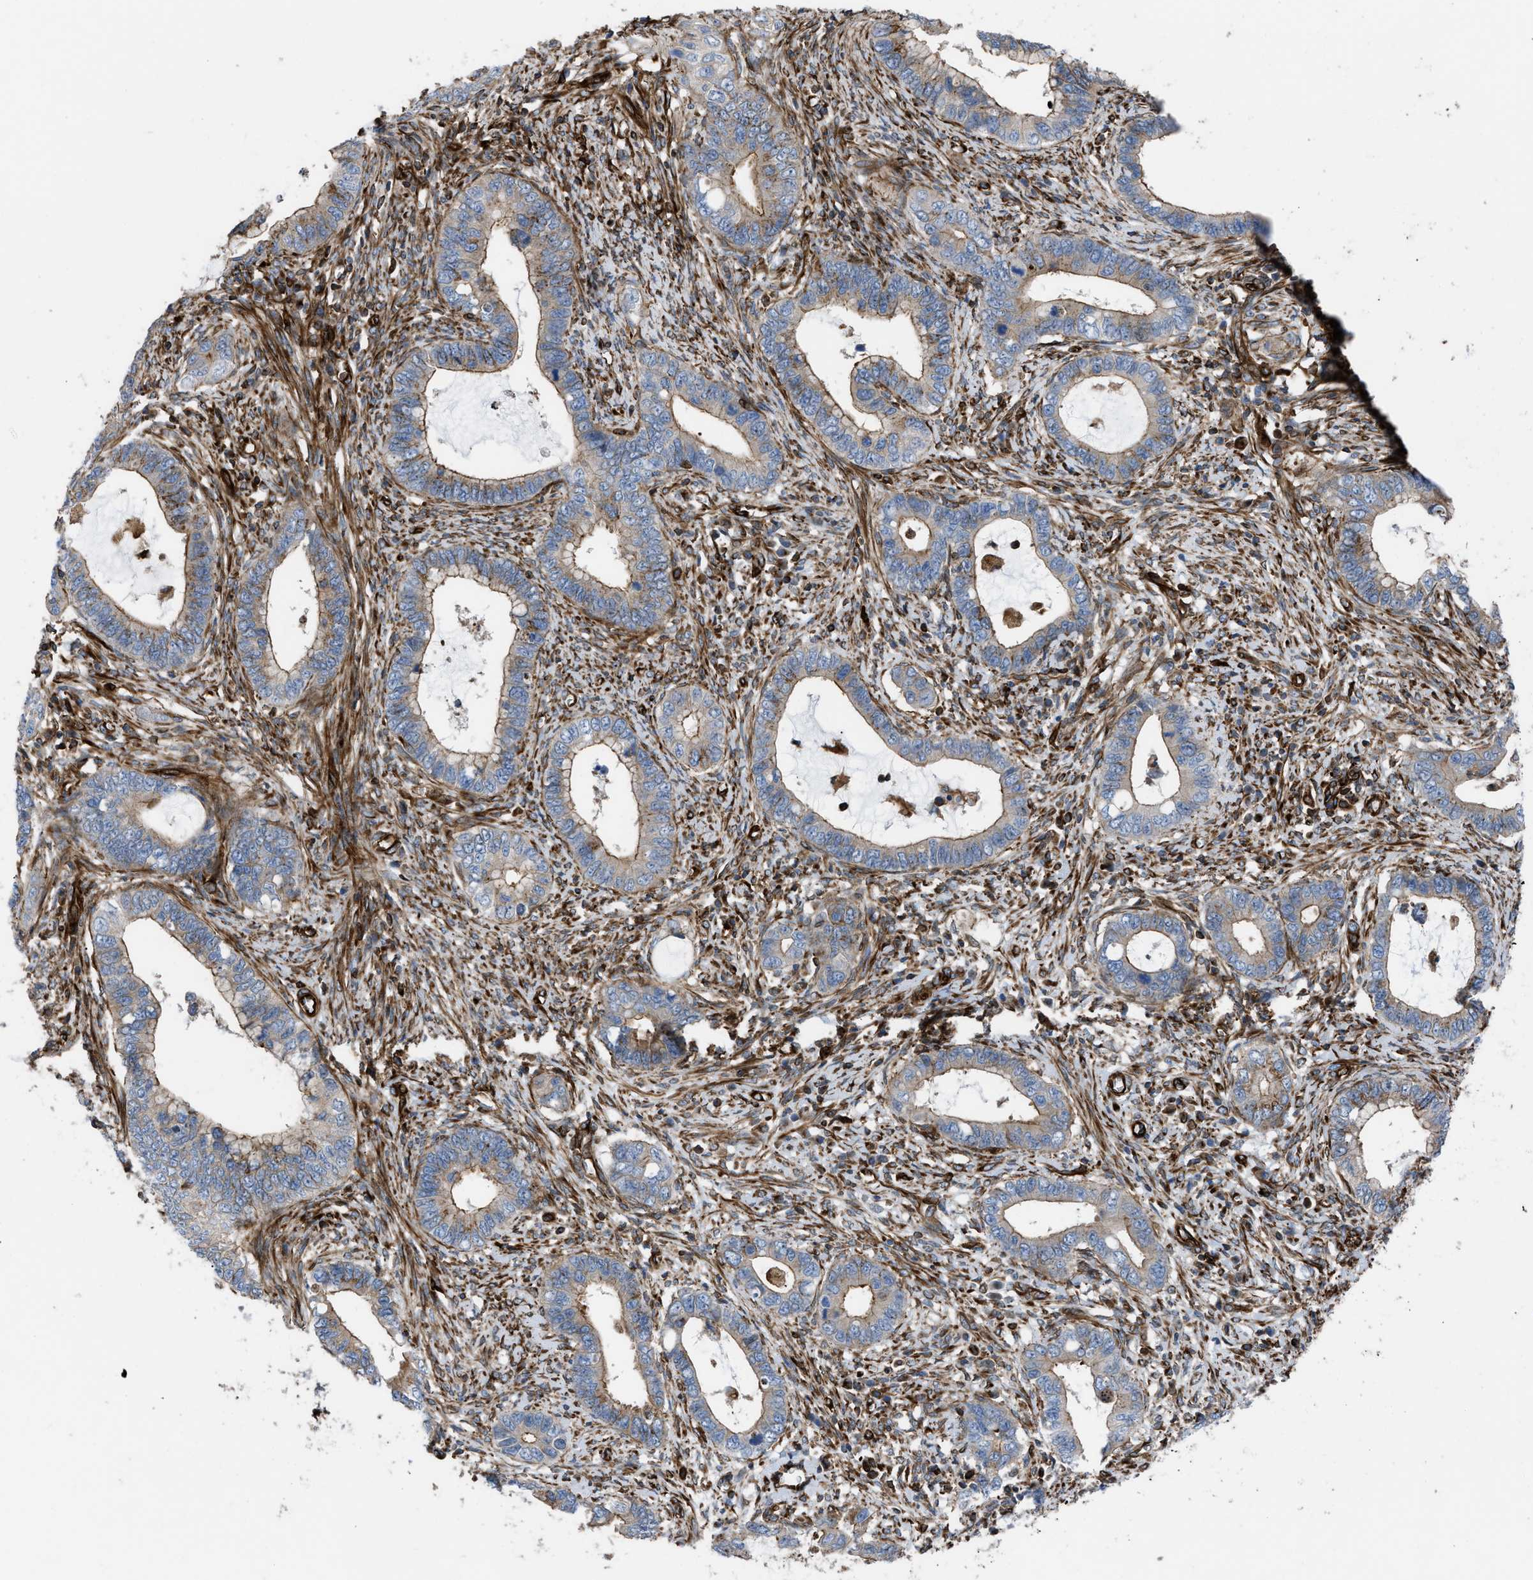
{"staining": {"intensity": "weak", "quantity": ">75%", "location": "cytoplasmic/membranous"}, "tissue": "cervical cancer", "cell_type": "Tumor cells", "image_type": "cancer", "snomed": [{"axis": "morphology", "description": "Adenocarcinoma, NOS"}, {"axis": "topography", "description": "Cervix"}], "caption": "Immunohistochemistry image of neoplastic tissue: human cervical adenocarcinoma stained using immunohistochemistry (IHC) shows low levels of weak protein expression localized specifically in the cytoplasmic/membranous of tumor cells, appearing as a cytoplasmic/membranous brown color.", "gene": "PTPRE", "patient": {"sex": "female", "age": 44}}